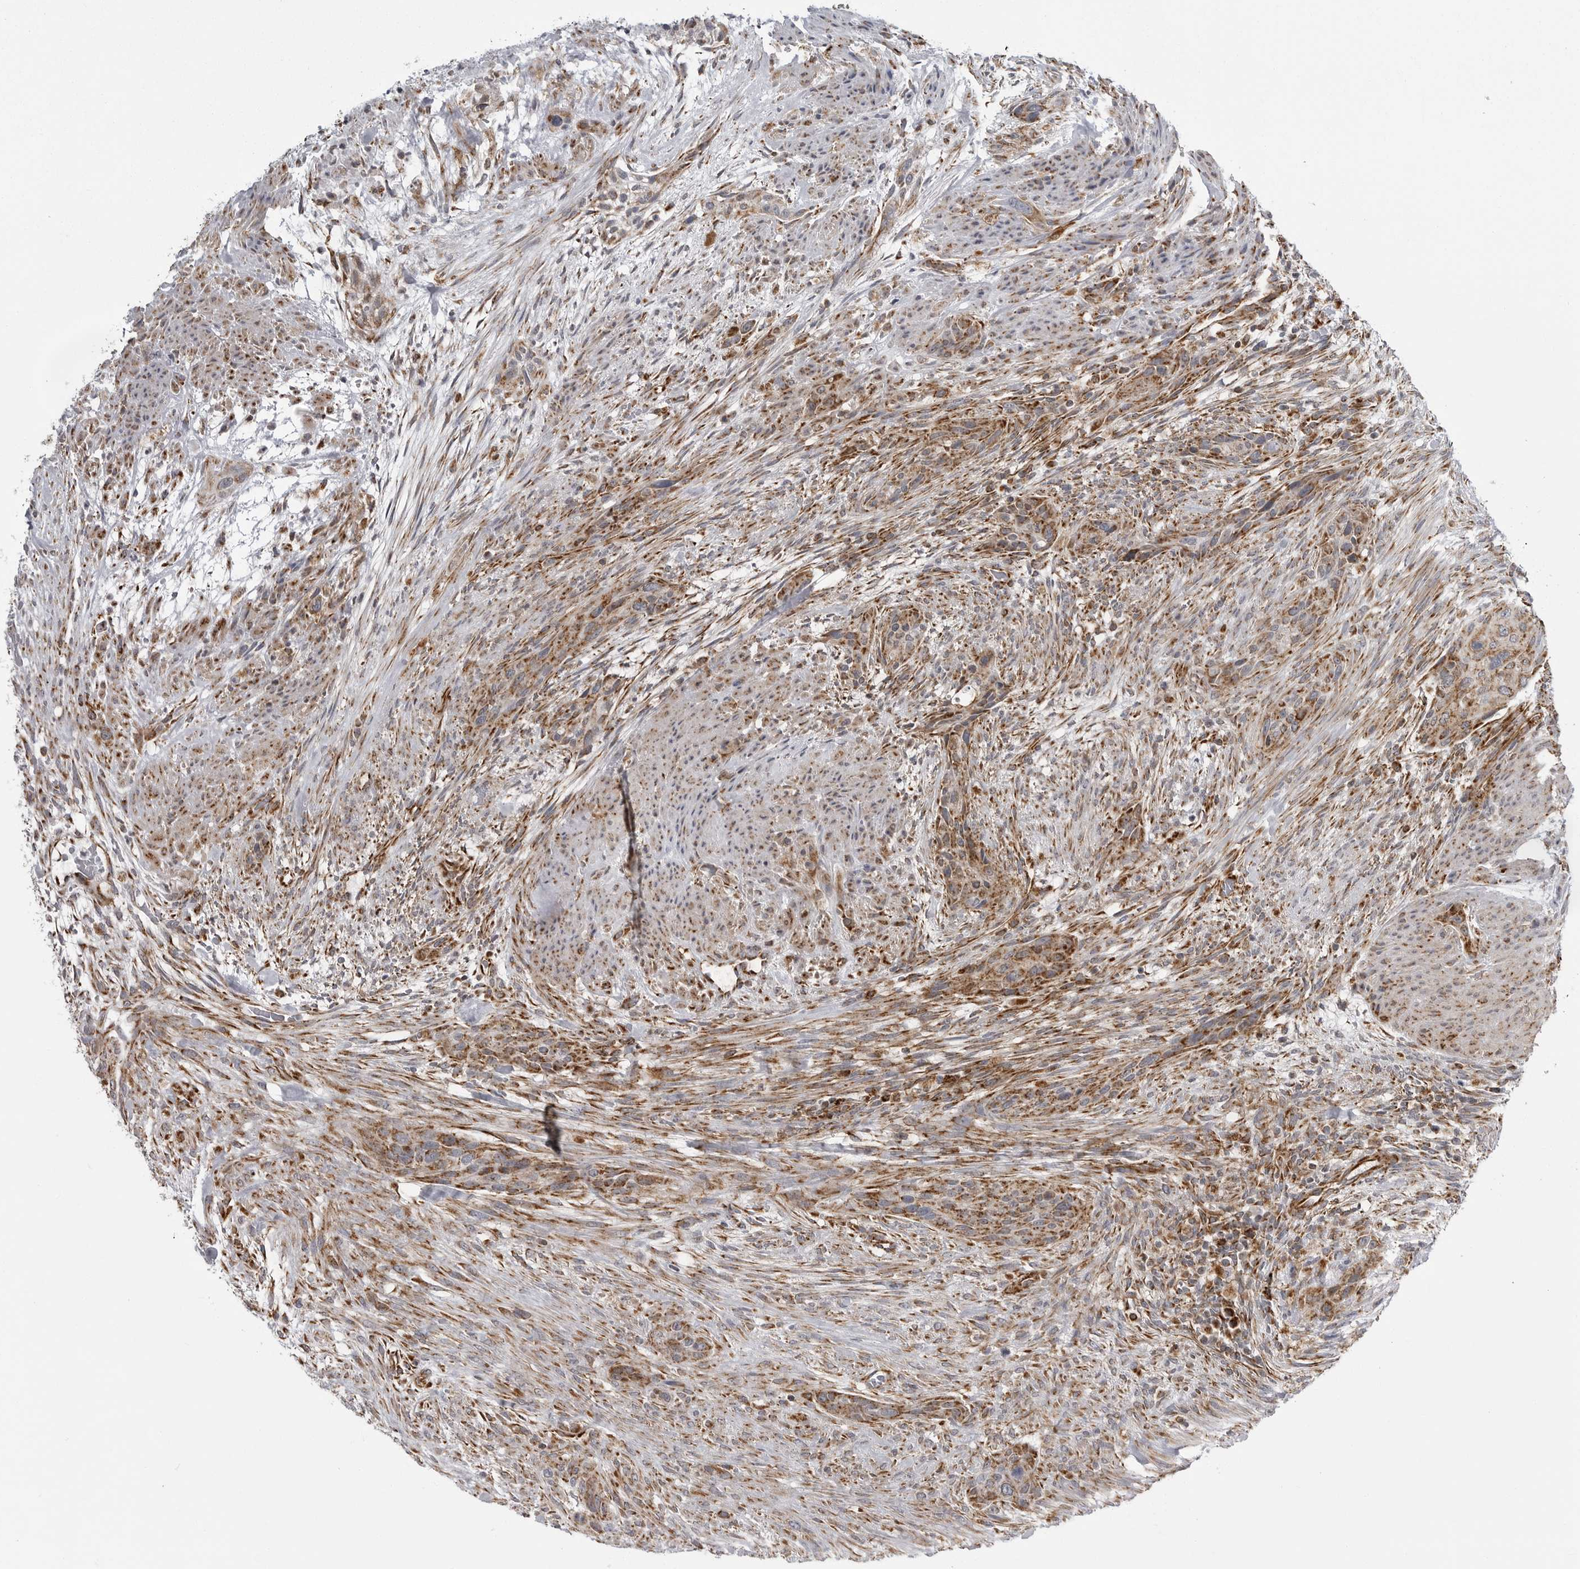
{"staining": {"intensity": "moderate", "quantity": ">75%", "location": "cytoplasmic/membranous"}, "tissue": "urothelial cancer", "cell_type": "Tumor cells", "image_type": "cancer", "snomed": [{"axis": "morphology", "description": "Urothelial carcinoma, High grade"}, {"axis": "topography", "description": "Urinary bladder"}], "caption": "There is medium levels of moderate cytoplasmic/membranous staining in tumor cells of urothelial carcinoma (high-grade), as demonstrated by immunohistochemical staining (brown color).", "gene": "FH", "patient": {"sex": "male", "age": 35}}